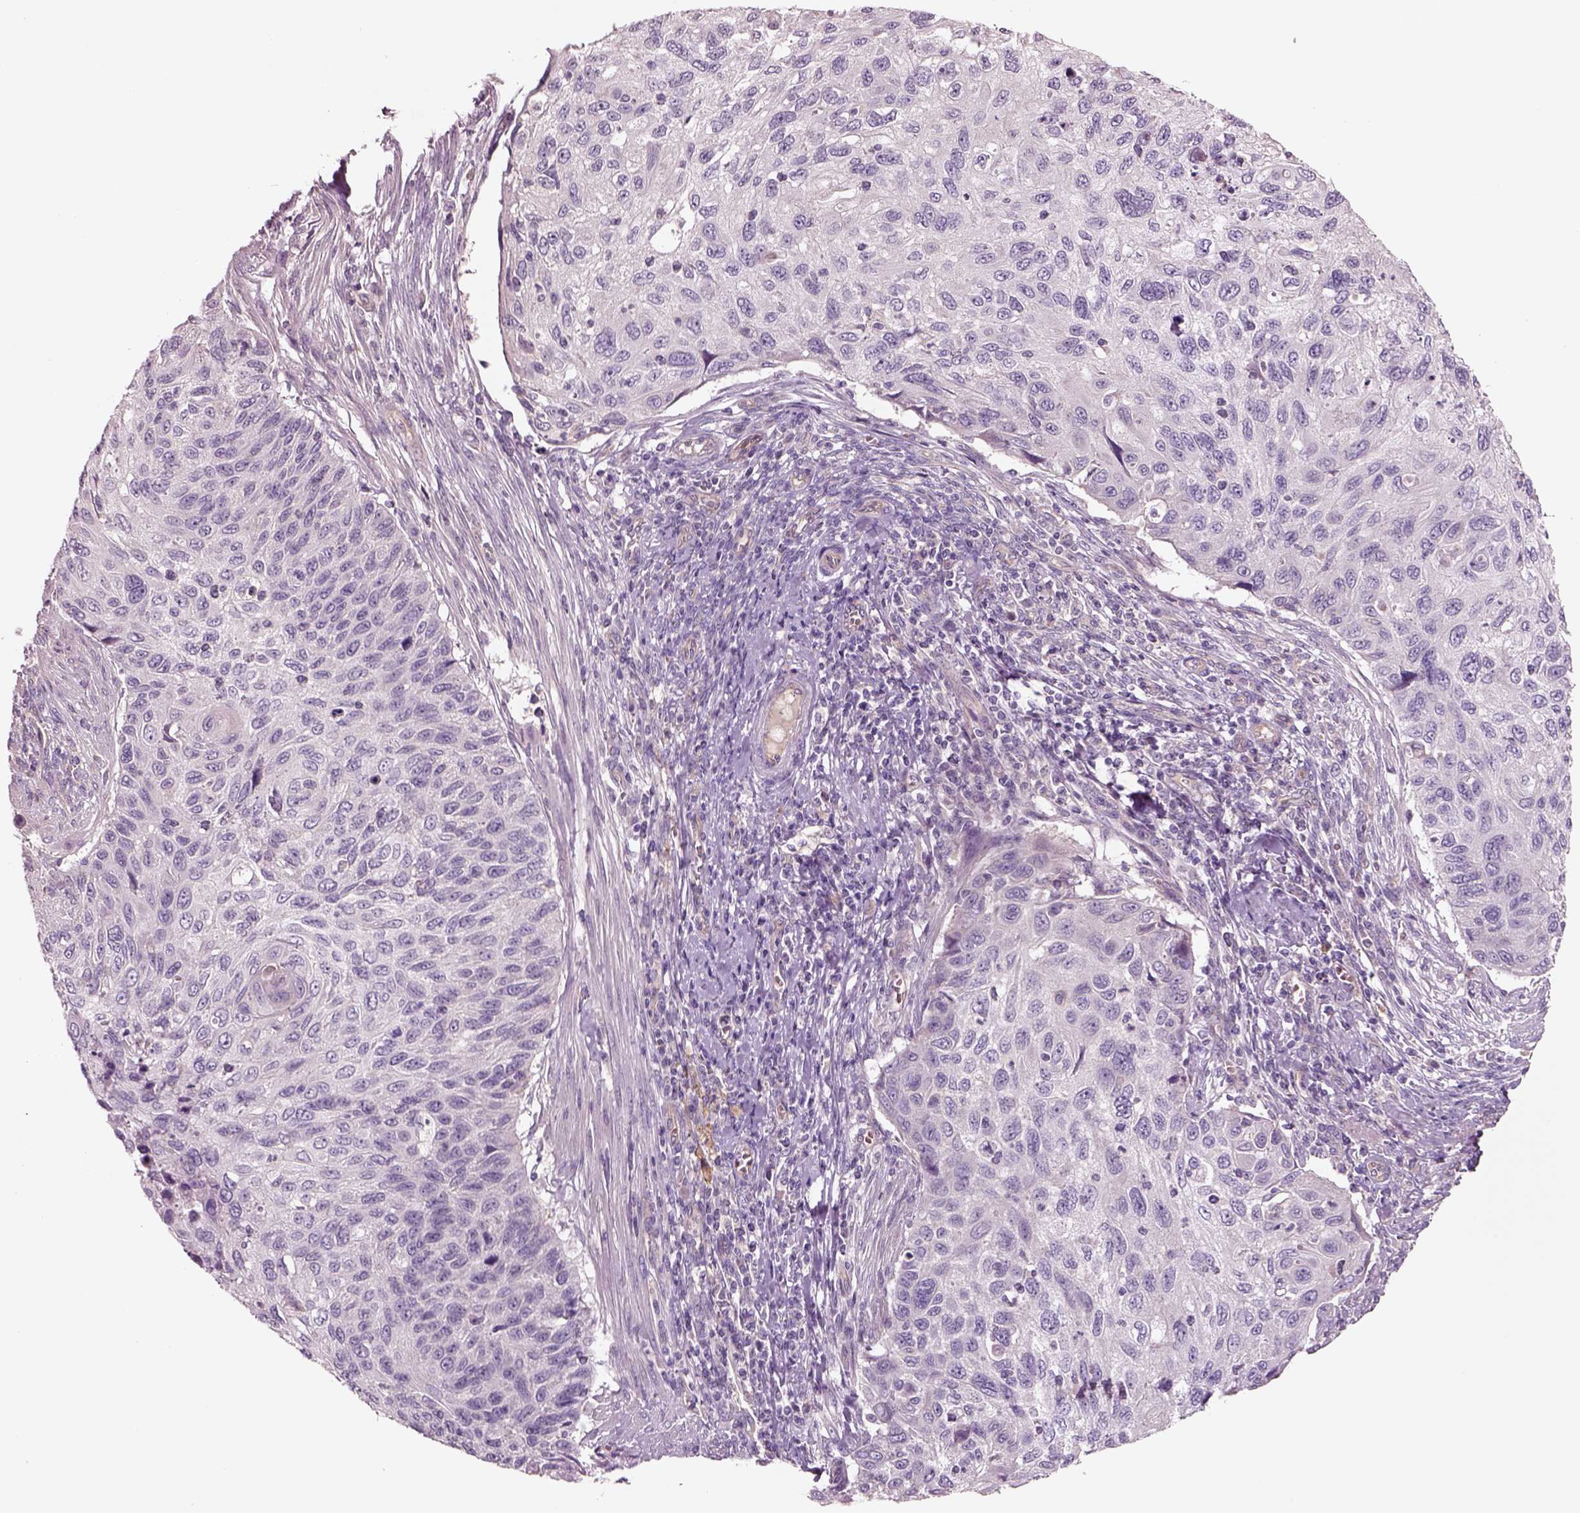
{"staining": {"intensity": "negative", "quantity": "none", "location": "none"}, "tissue": "cervical cancer", "cell_type": "Tumor cells", "image_type": "cancer", "snomed": [{"axis": "morphology", "description": "Squamous cell carcinoma, NOS"}, {"axis": "topography", "description": "Cervix"}], "caption": "This is a image of immunohistochemistry (IHC) staining of cervical squamous cell carcinoma, which shows no positivity in tumor cells. (Stains: DAB (3,3'-diaminobenzidine) IHC with hematoxylin counter stain, Microscopy: brightfield microscopy at high magnification).", "gene": "DUOXA2", "patient": {"sex": "female", "age": 70}}